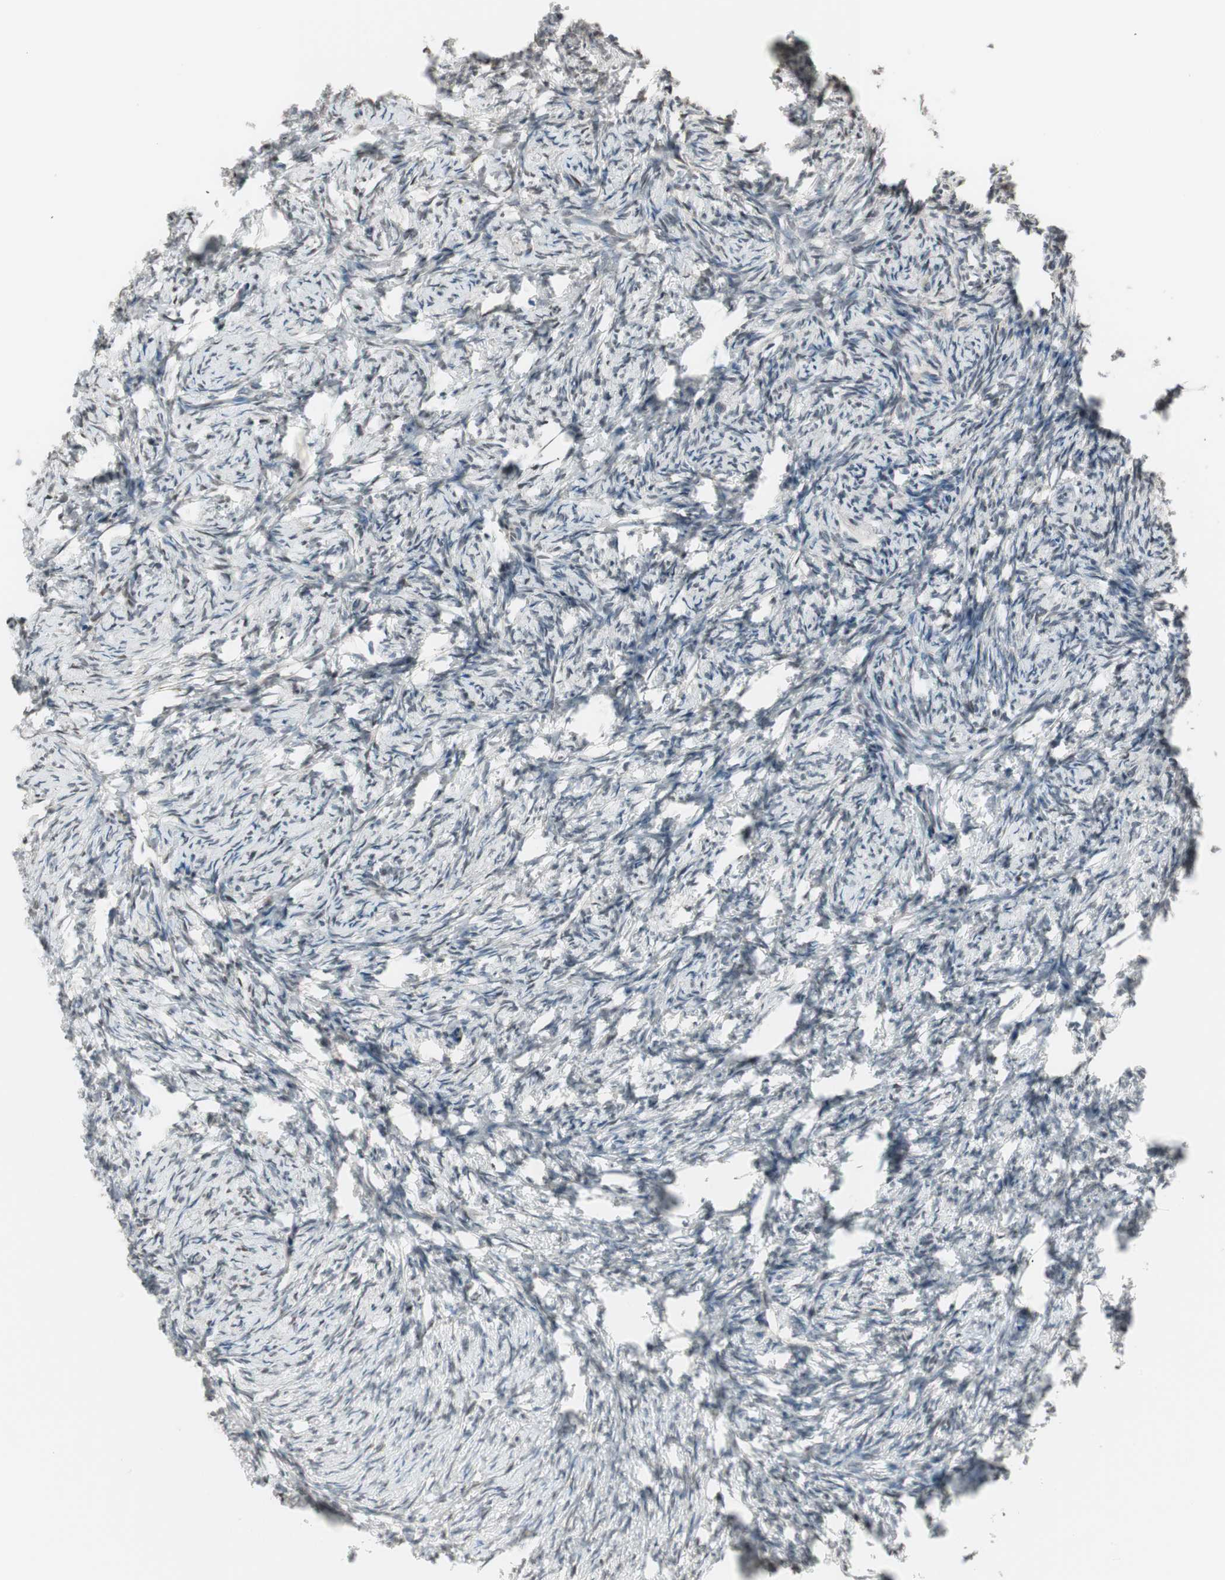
{"staining": {"intensity": "weak", "quantity": "<25%", "location": "nuclear"}, "tissue": "ovary", "cell_type": "Ovarian stroma cells", "image_type": "normal", "snomed": [{"axis": "morphology", "description": "Normal tissue, NOS"}, {"axis": "topography", "description": "Ovary"}], "caption": "This photomicrograph is of unremarkable ovary stained with IHC to label a protein in brown with the nuclei are counter-stained blue. There is no positivity in ovarian stroma cells.", "gene": "LONP2", "patient": {"sex": "female", "age": 60}}